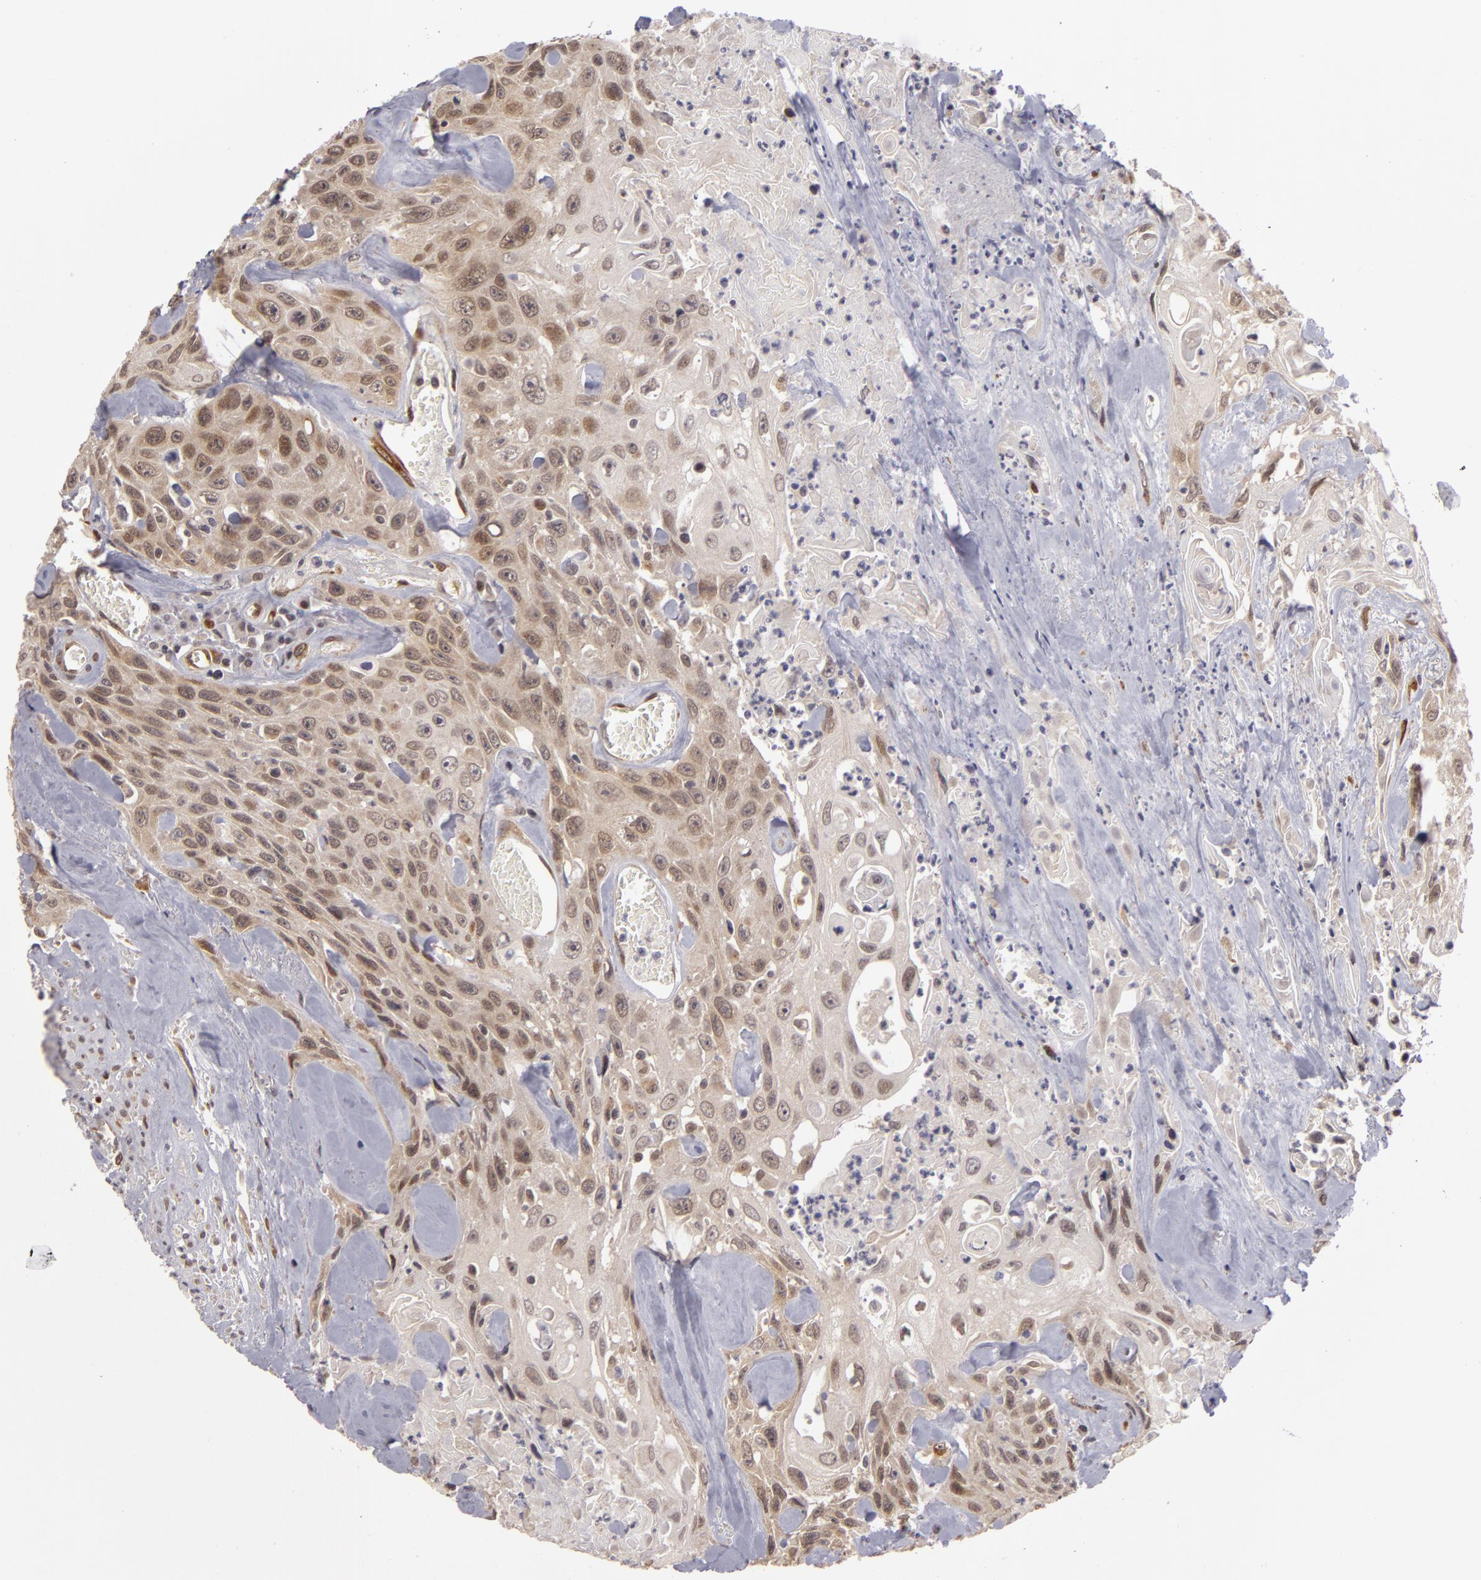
{"staining": {"intensity": "moderate", "quantity": "25%-75%", "location": "cytoplasmic/membranous,nuclear"}, "tissue": "urothelial cancer", "cell_type": "Tumor cells", "image_type": "cancer", "snomed": [{"axis": "morphology", "description": "Urothelial carcinoma, High grade"}, {"axis": "topography", "description": "Urinary bladder"}], "caption": "Human urothelial cancer stained for a protein (brown) exhibits moderate cytoplasmic/membranous and nuclear positive expression in approximately 25%-75% of tumor cells.", "gene": "ZNF133", "patient": {"sex": "female", "age": 84}}